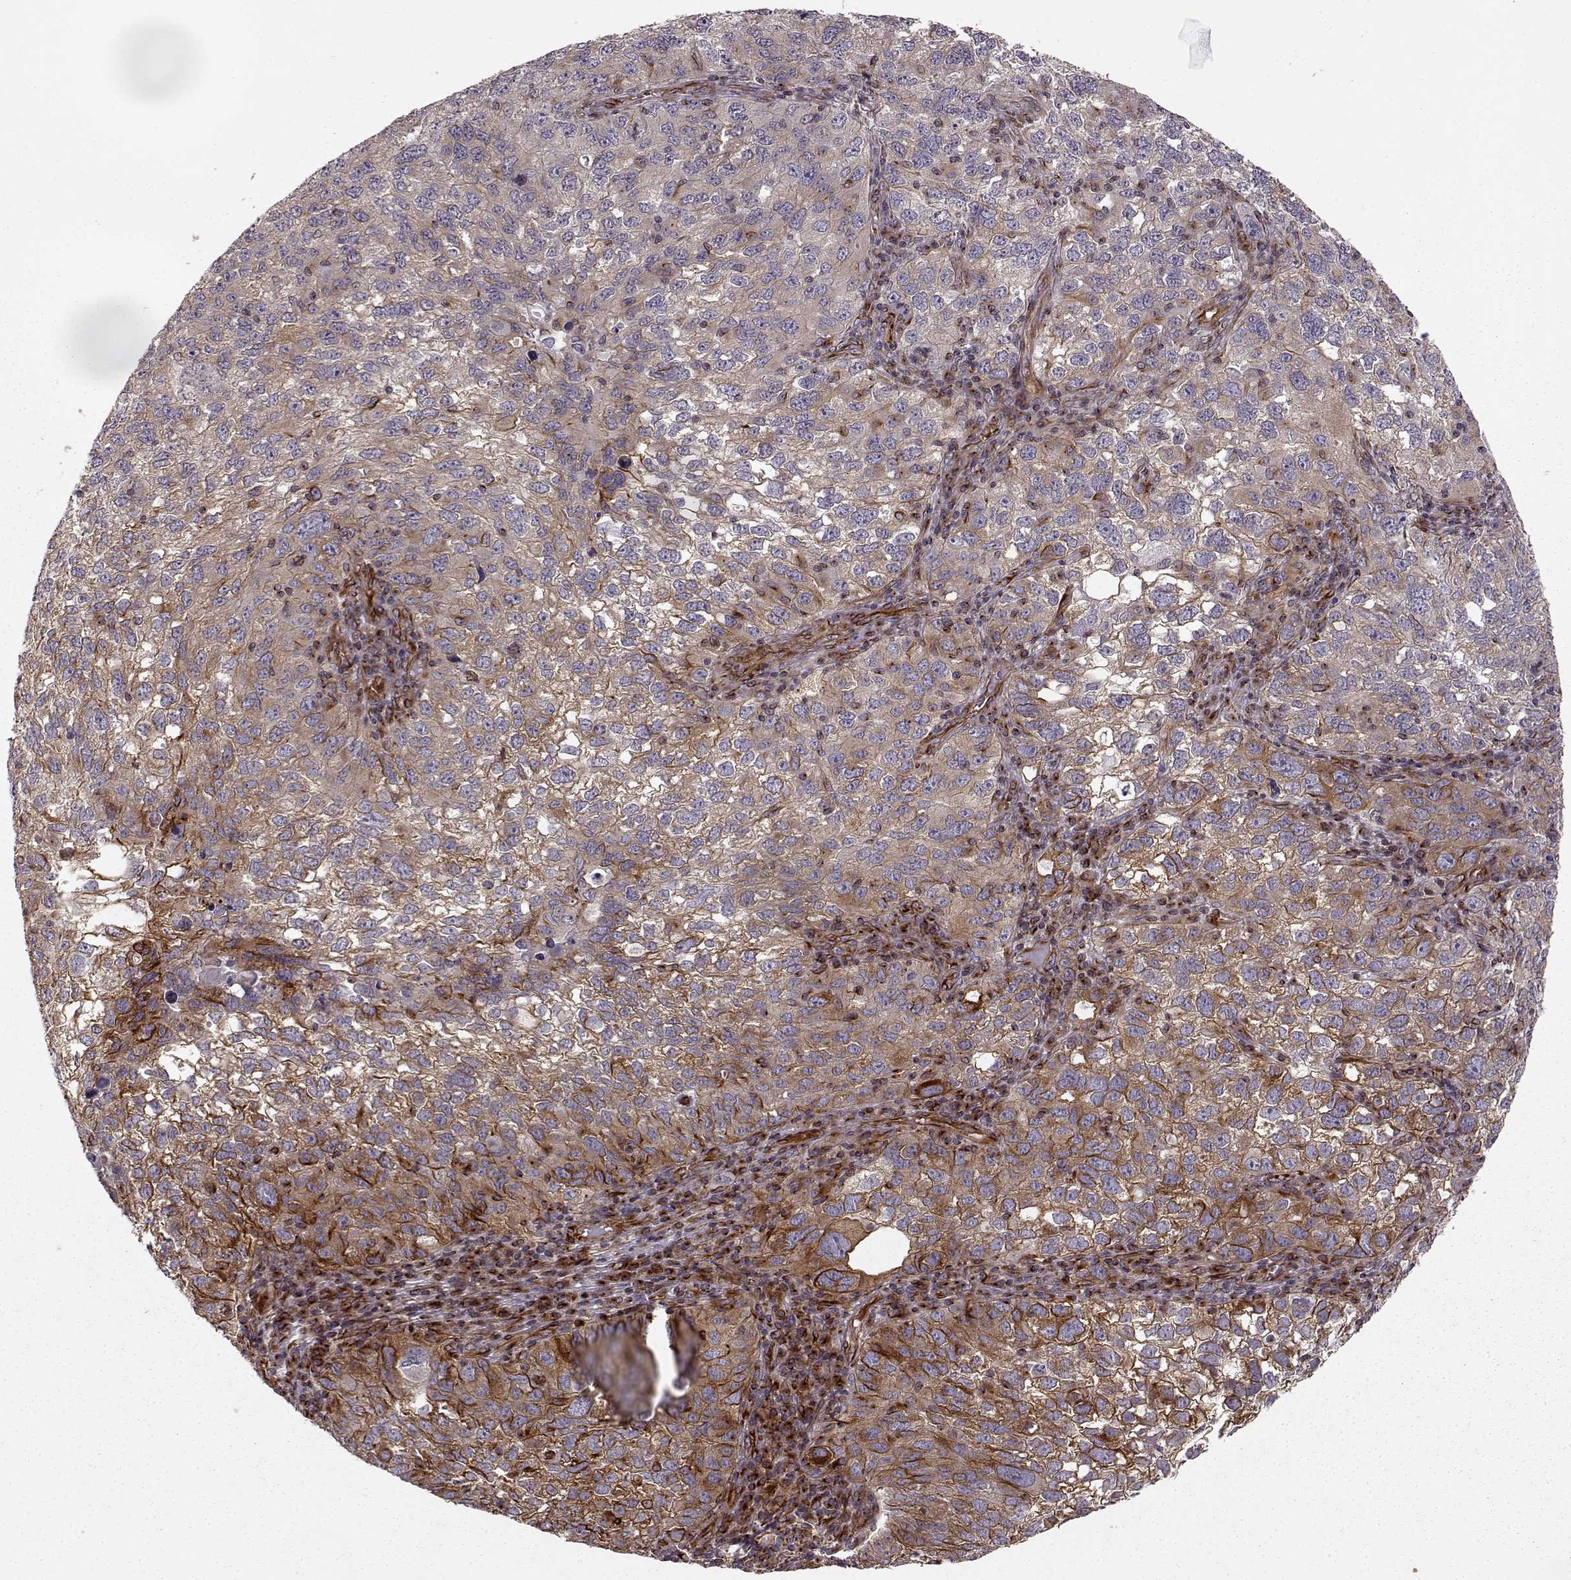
{"staining": {"intensity": "strong", "quantity": "25%-75%", "location": "cytoplasmic/membranous"}, "tissue": "cervical cancer", "cell_type": "Tumor cells", "image_type": "cancer", "snomed": [{"axis": "morphology", "description": "Squamous cell carcinoma, NOS"}, {"axis": "topography", "description": "Cervix"}], "caption": "Immunohistochemistry (IHC) image of cervical squamous cell carcinoma stained for a protein (brown), which exhibits high levels of strong cytoplasmic/membranous positivity in approximately 25%-75% of tumor cells.", "gene": "MTR", "patient": {"sex": "female", "age": 55}}